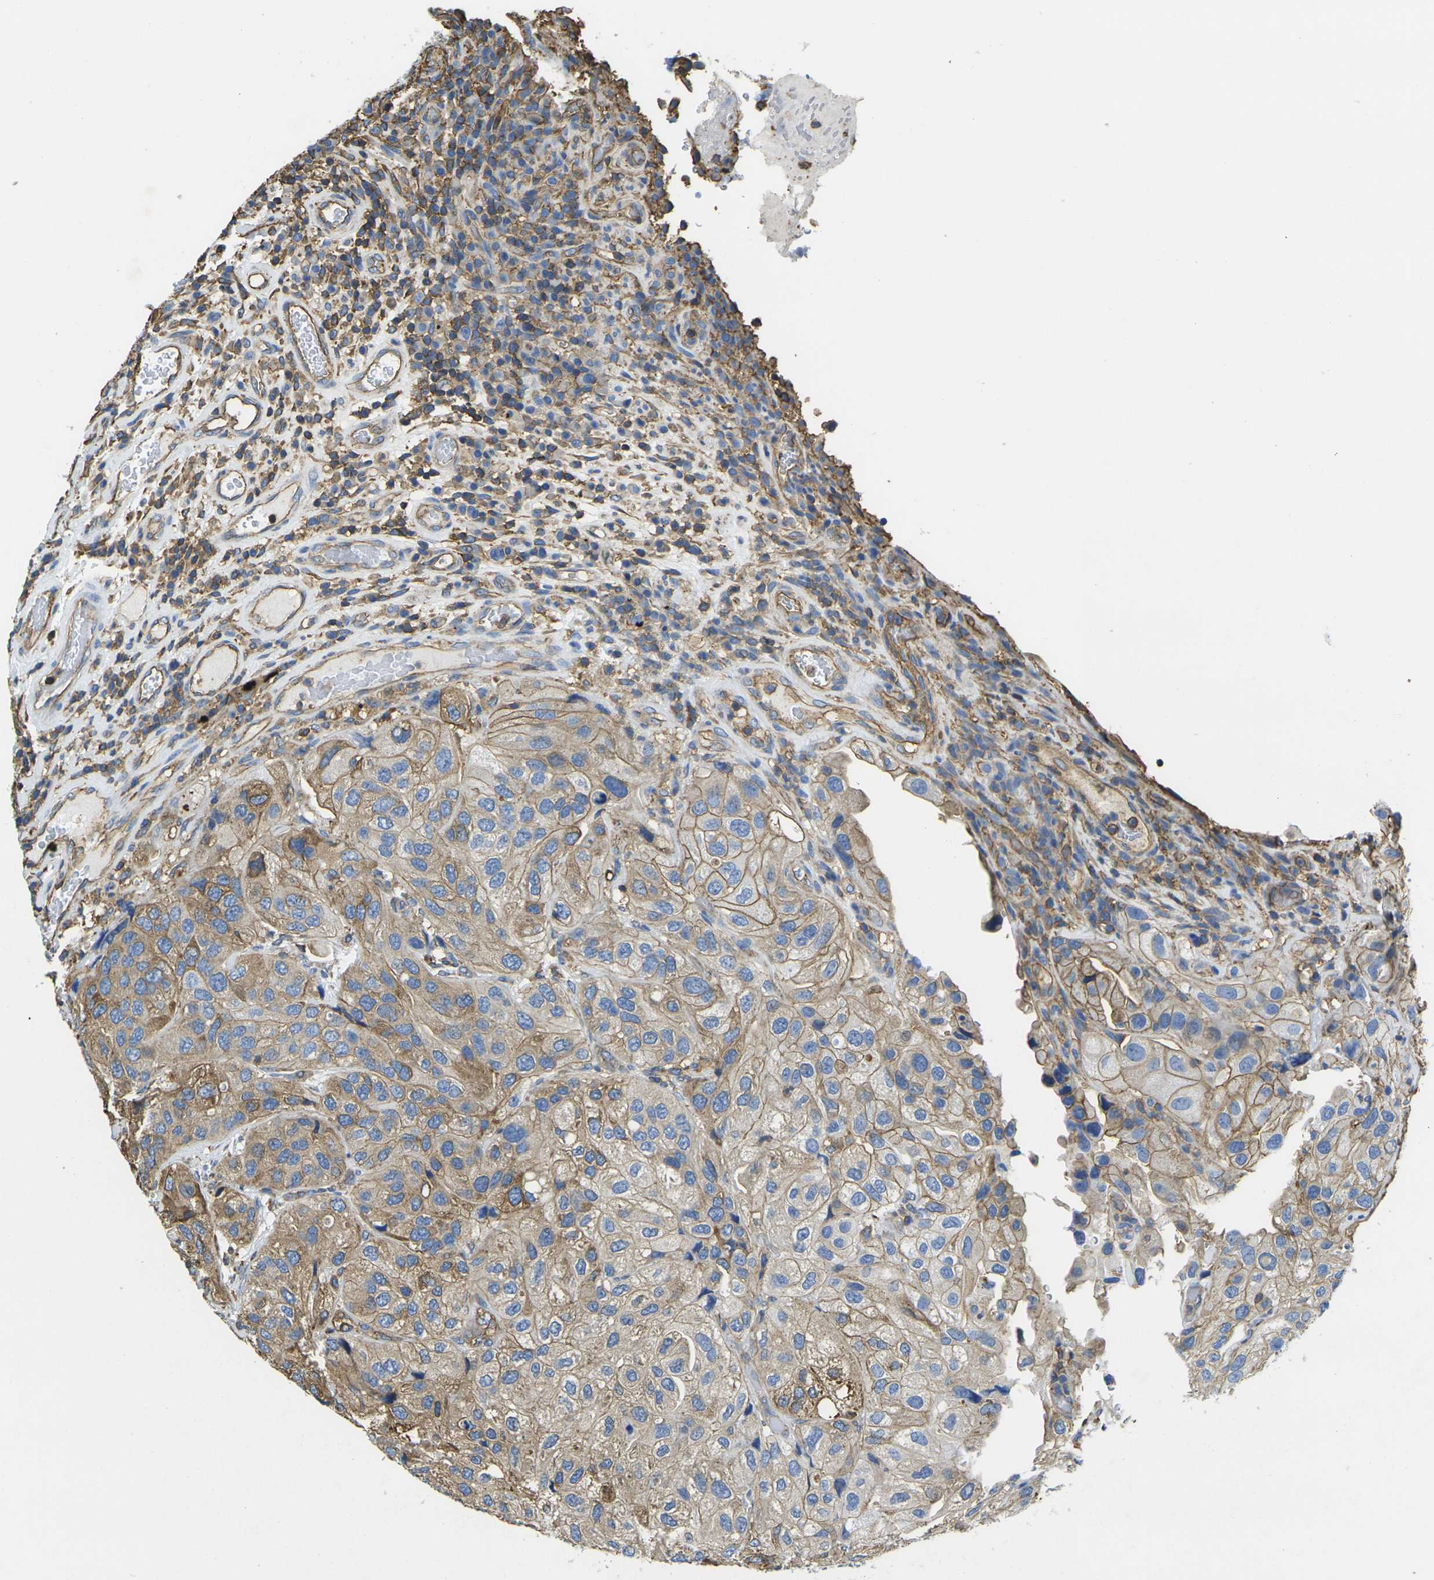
{"staining": {"intensity": "moderate", "quantity": ">75%", "location": "cytoplasmic/membranous"}, "tissue": "urothelial cancer", "cell_type": "Tumor cells", "image_type": "cancer", "snomed": [{"axis": "morphology", "description": "Urothelial carcinoma, High grade"}, {"axis": "topography", "description": "Urinary bladder"}], "caption": "Human high-grade urothelial carcinoma stained for a protein (brown) shows moderate cytoplasmic/membranous positive expression in about >75% of tumor cells.", "gene": "FAM110D", "patient": {"sex": "female", "age": 64}}